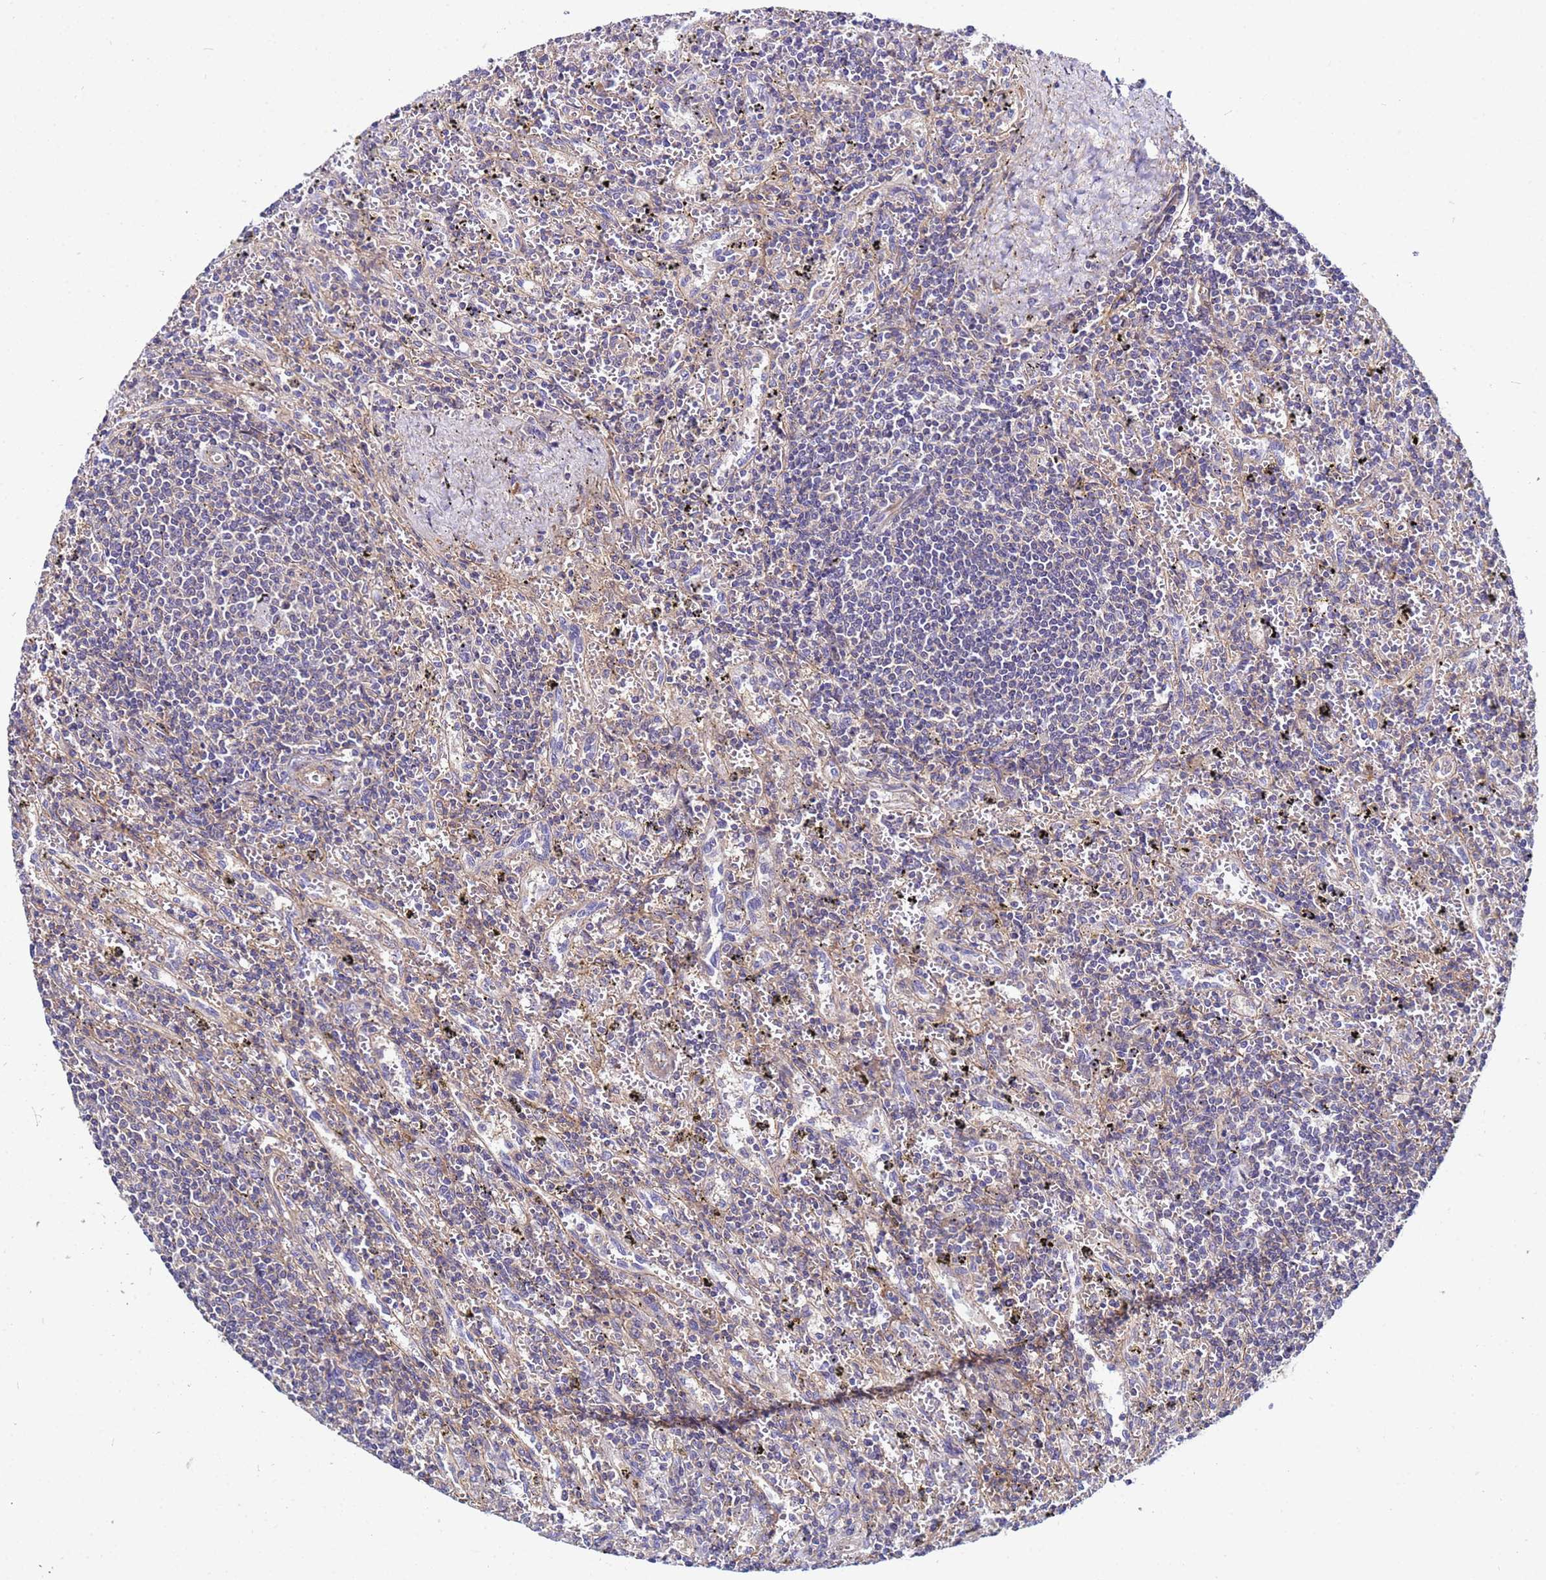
{"staining": {"intensity": "negative", "quantity": "none", "location": "none"}, "tissue": "lymphoma", "cell_type": "Tumor cells", "image_type": "cancer", "snomed": [{"axis": "morphology", "description": "Malignant lymphoma, non-Hodgkin's type, Low grade"}, {"axis": "topography", "description": "Spleen"}], "caption": "Tumor cells show no significant protein positivity in lymphoma.", "gene": "STK38", "patient": {"sex": "male", "age": 76}}